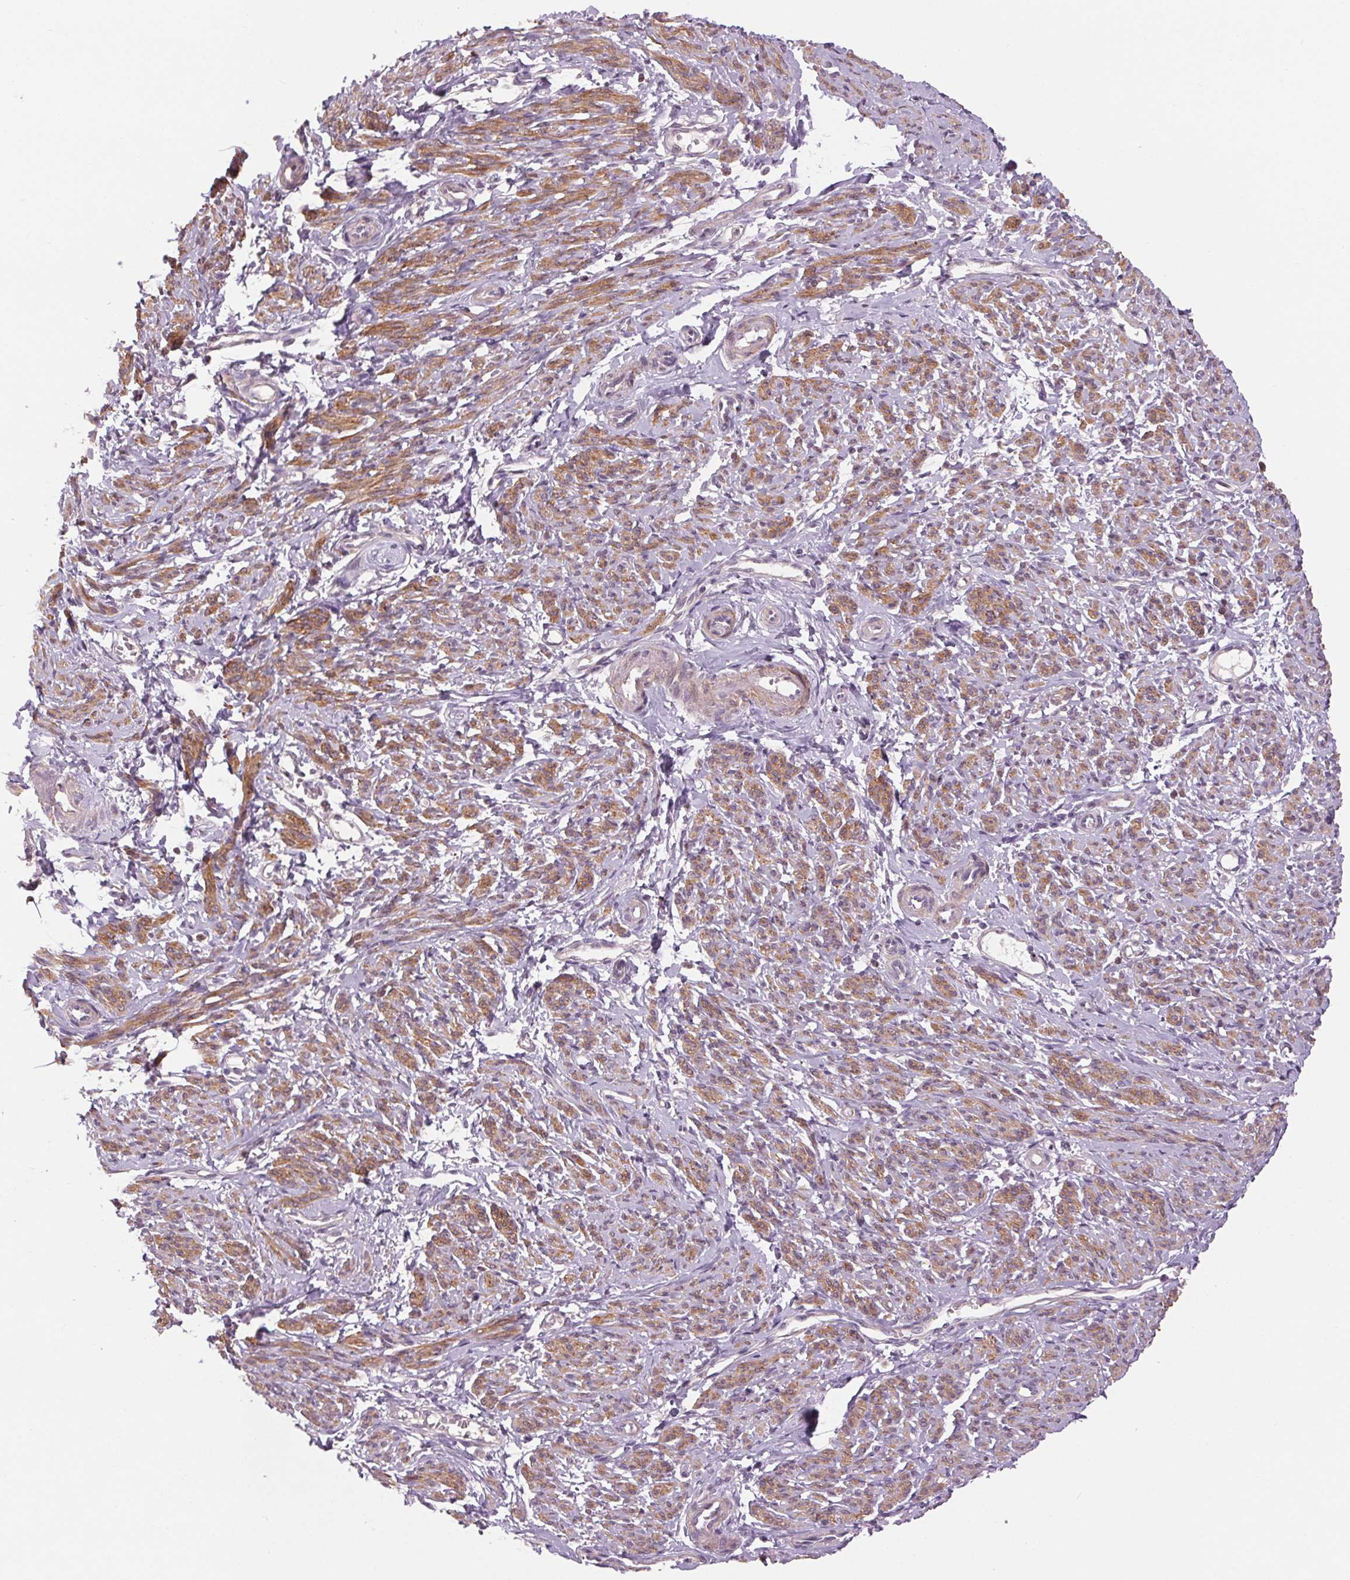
{"staining": {"intensity": "moderate", "quantity": ">75%", "location": "cytoplasmic/membranous"}, "tissue": "smooth muscle", "cell_type": "Smooth muscle cells", "image_type": "normal", "snomed": [{"axis": "morphology", "description": "Normal tissue, NOS"}, {"axis": "topography", "description": "Smooth muscle"}], "caption": "This photomicrograph demonstrates immunohistochemistry (IHC) staining of benign human smooth muscle, with medium moderate cytoplasmic/membranous staining in approximately >75% of smooth muscle cells.", "gene": "HHLA2", "patient": {"sex": "female", "age": 65}}